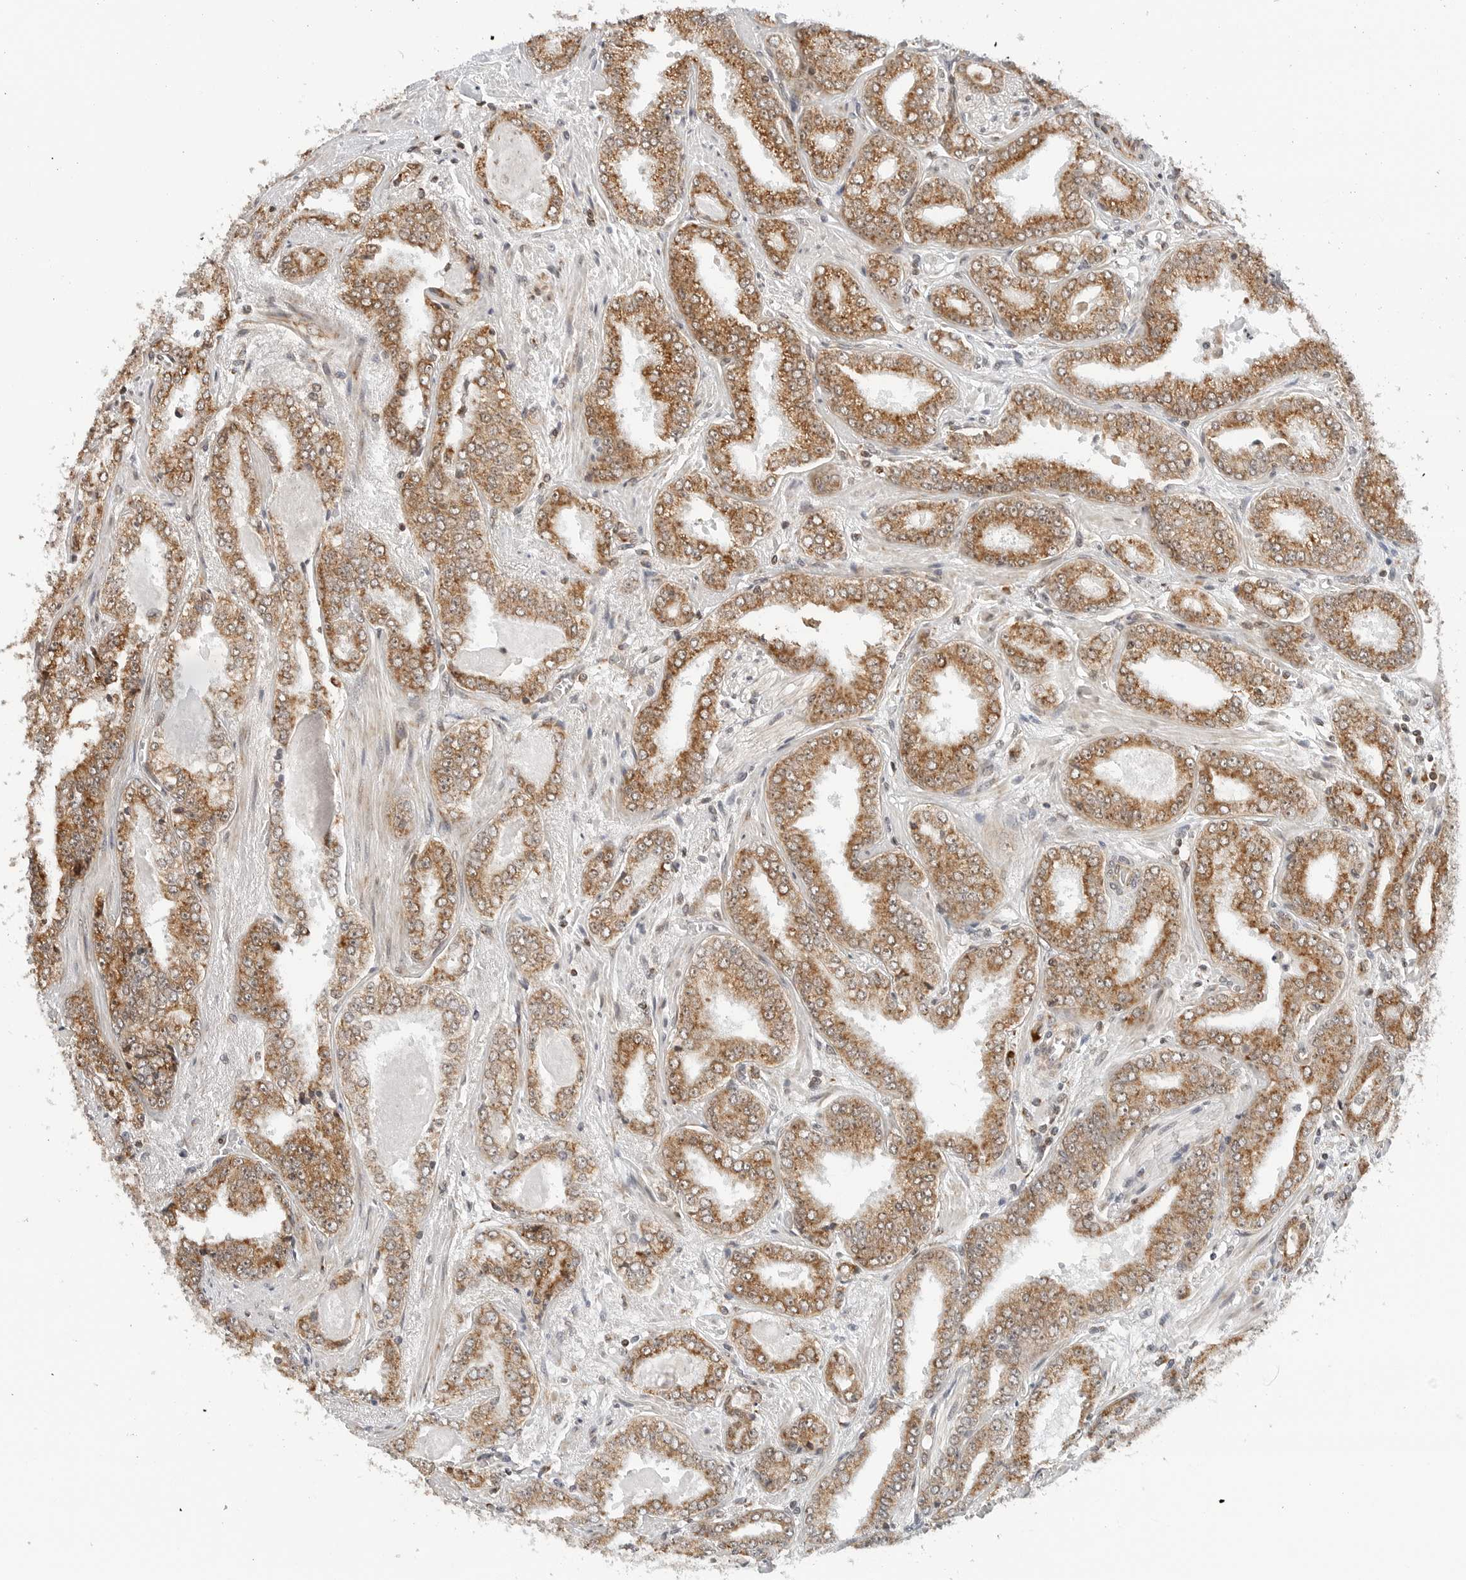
{"staining": {"intensity": "moderate", "quantity": ">75%", "location": "cytoplasmic/membranous"}, "tissue": "prostate cancer", "cell_type": "Tumor cells", "image_type": "cancer", "snomed": [{"axis": "morphology", "description": "Adenocarcinoma, High grade"}, {"axis": "topography", "description": "Prostate"}], "caption": "IHC micrograph of human high-grade adenocarcinoma (prostate) stained for a protein (brown), which shows medium levels of moderate cytoplasmic/membranous staining in approximately >75% of tumor cells.", "gene": "POLR3GL", "patient": {"sex": "male", "age": 71}}